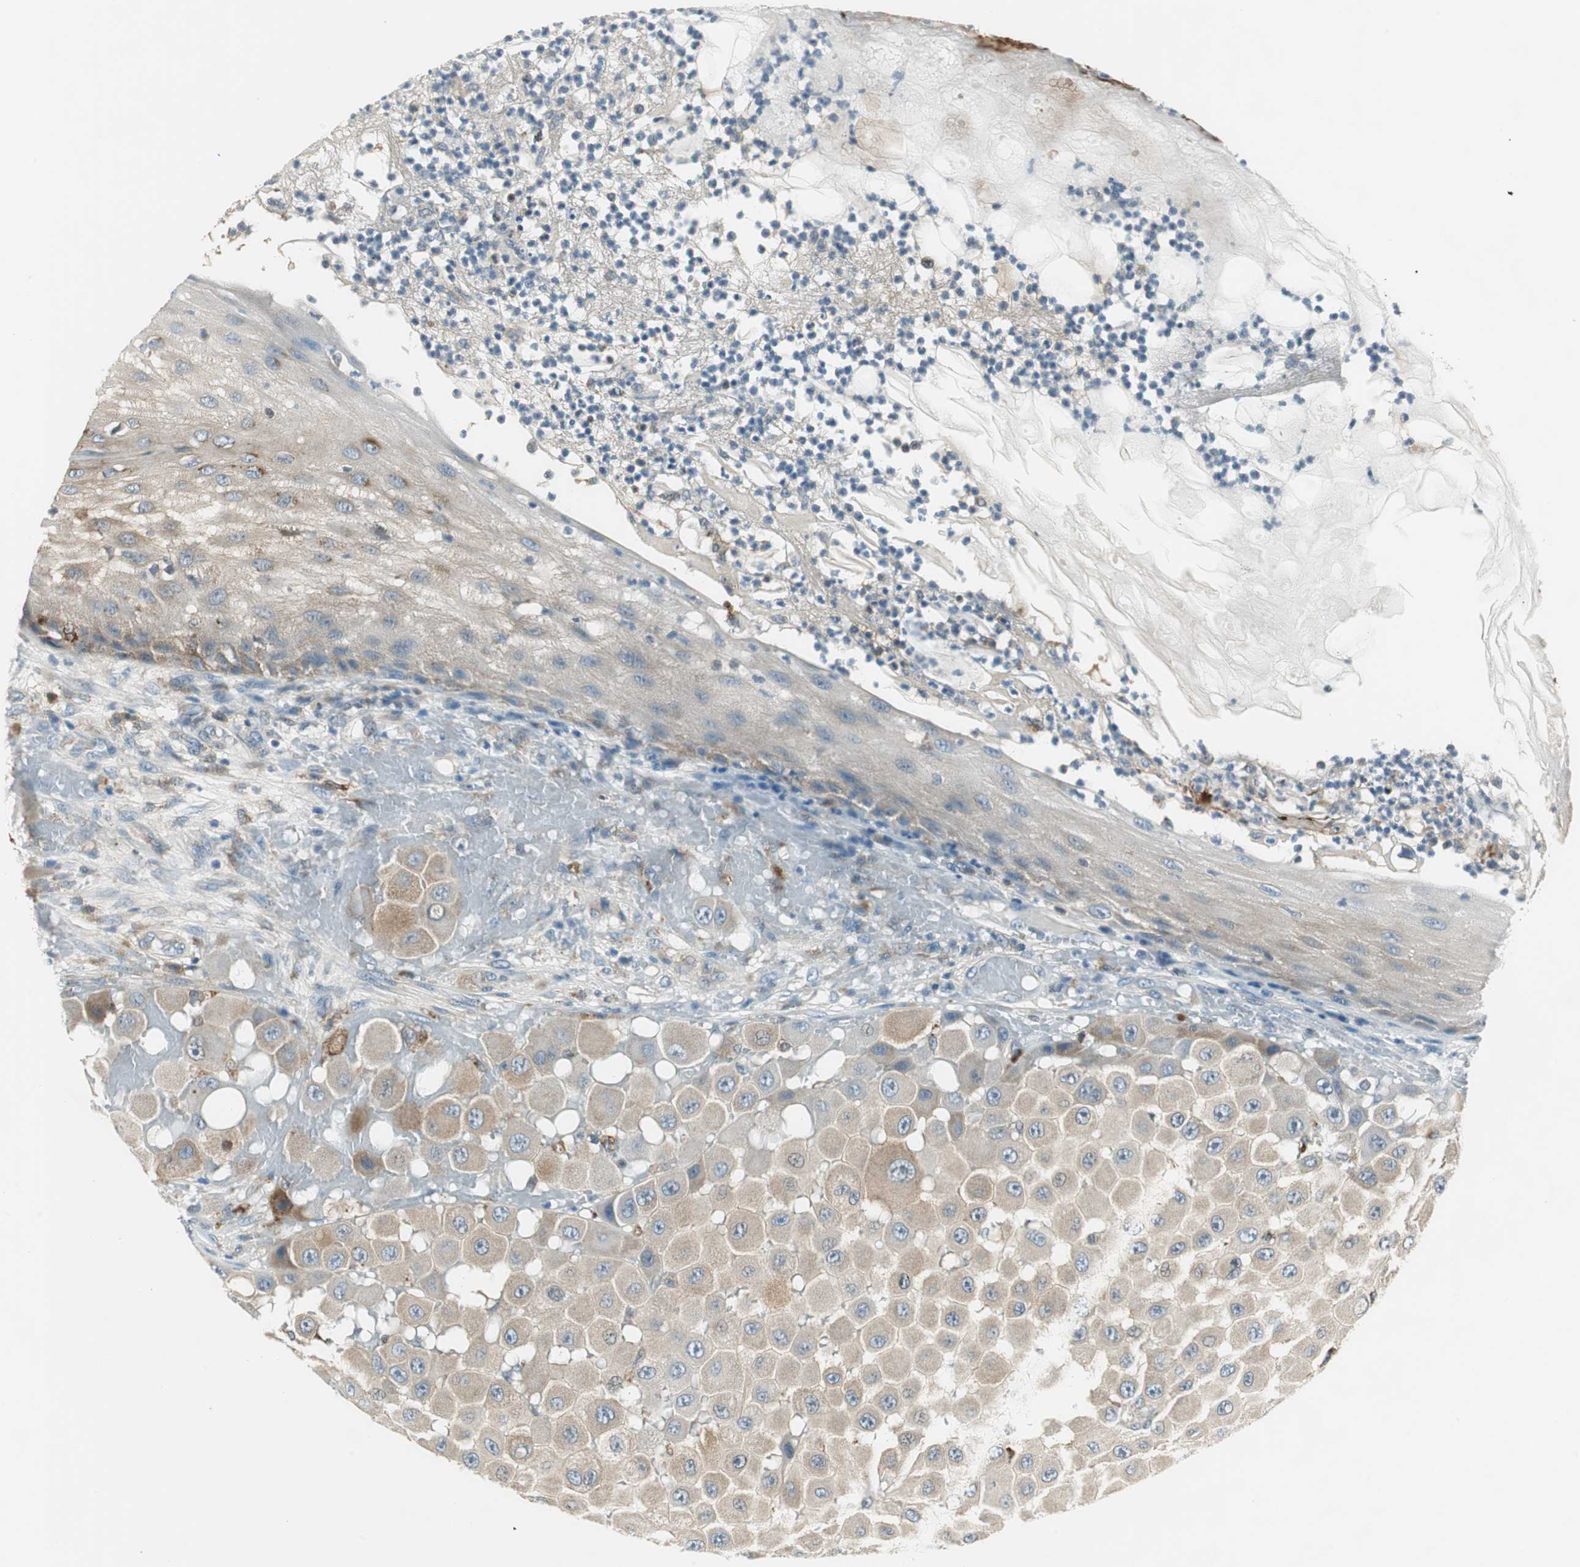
{"staining": {"intensity": "weak", "quantity": "25%-75%", "location": "cytoplasmic/membranous"}, "tissue": "melanoma", "cell_type": "Tumor cells", "image_type": "cancer", "snomed": [{"axis": "morphology", "description": "Malignant melanoma, NOS"}, {"axis": "topography", "description": "Skin"}], "caption": "High-power microscopy captured an immunohistochemistry micrograph of malignant melanoma, revealing weak cytoplasmic/membranous positivity in about 25%-75% of tumor cells. Immunohistochemistry stains the protein of interest in brown and the nuclei are stained blue.", "gene": "NCK1", "patient": {"sex": "female", "age": 81}}